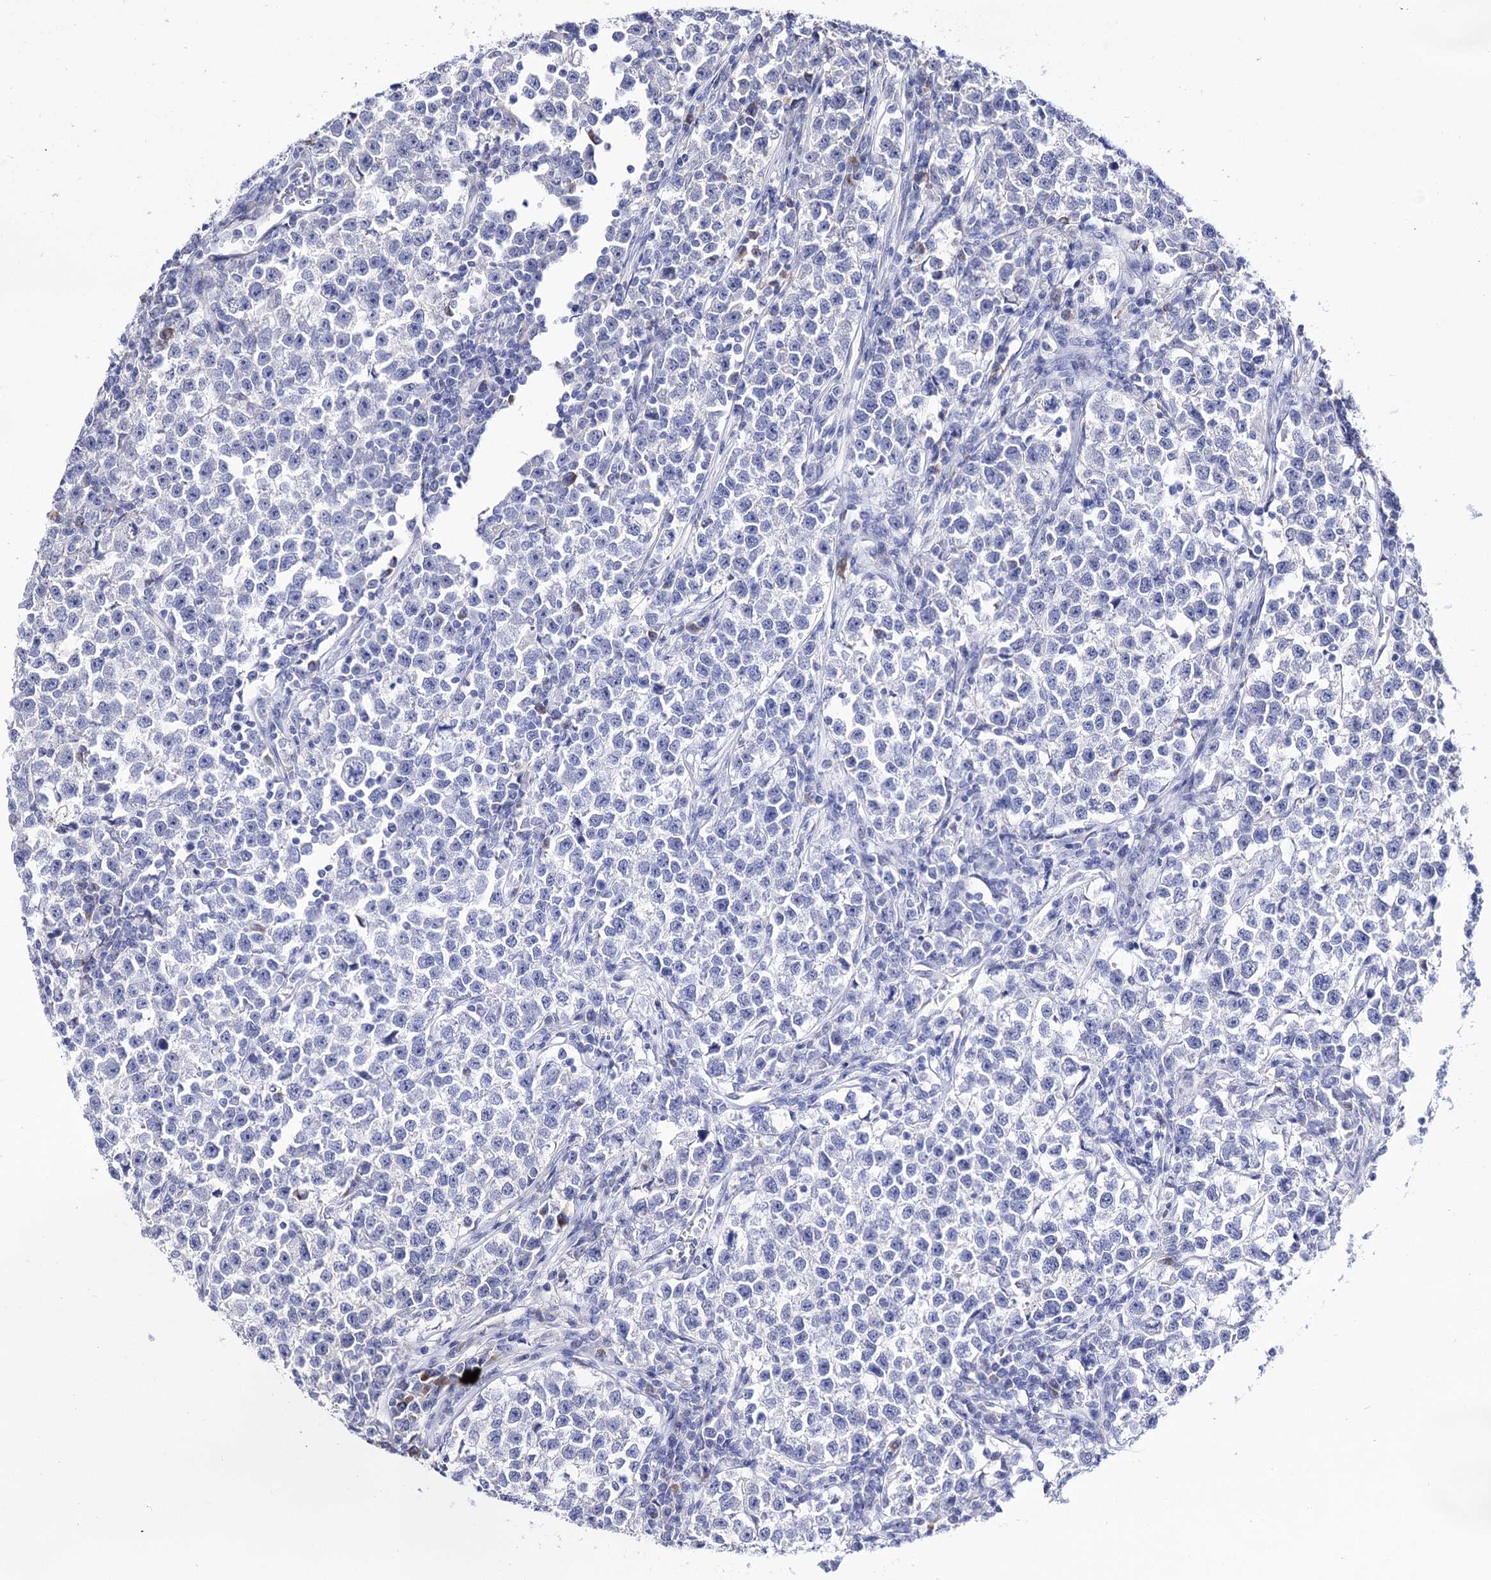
{"staining": {"intensity": "negative", "quantity": "none", "location": "none"}, "tissue": "testis cancer", "cell_type": "Tumor cells", "image_type": "cancer", "snomed": [{"axis": "morphology", "description": "Normal tissue, NOS"}, {"axis": "morphology", "description": "Seminoma, NOS"}, {"axis": "topography", "description": "Testis"}], "caption": "Histopathology image shows no significant protein positivity in tumor cells of testis seminoma.", "gene": "PCGF5", "patient": {"sex": "male", "age": 43}}